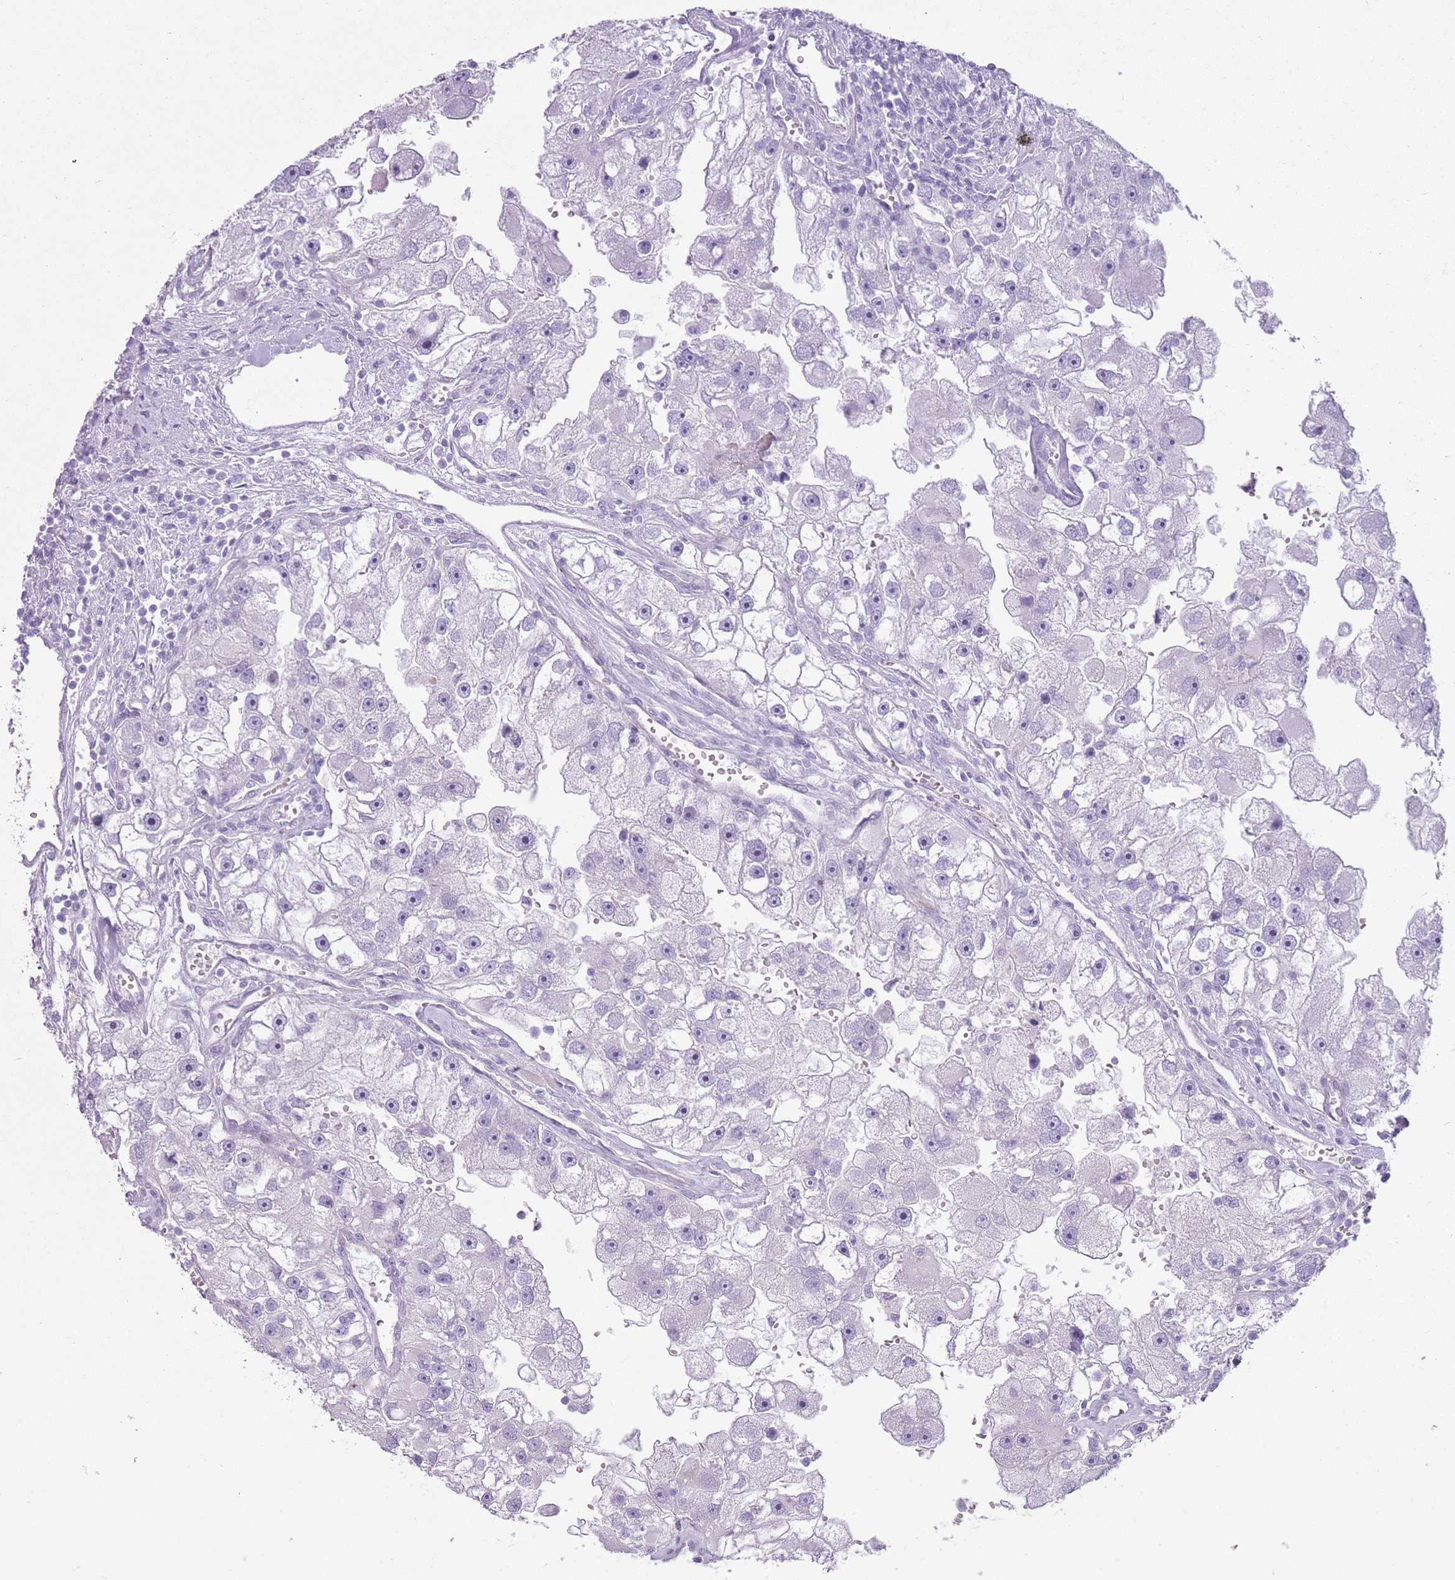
{"staining": {"intensity": "negative", "quantity": "none", "location": "none"}, "tissue": "renal cancer", "cell_type": "Tumor cells", "image_type": "cancer", "snomed": [{"axis": "morphology", "description": "Adenocarcinoma, NOS"}, {"axis": "topography", "description": "Kidney"}], "caption": "IHC of human renal adenocarcinoma reveals no staining in tumor cells. Nuclei are stained in blue.", "gene": "ZNF239", "patient": {"sex": "male", "age": 63}}